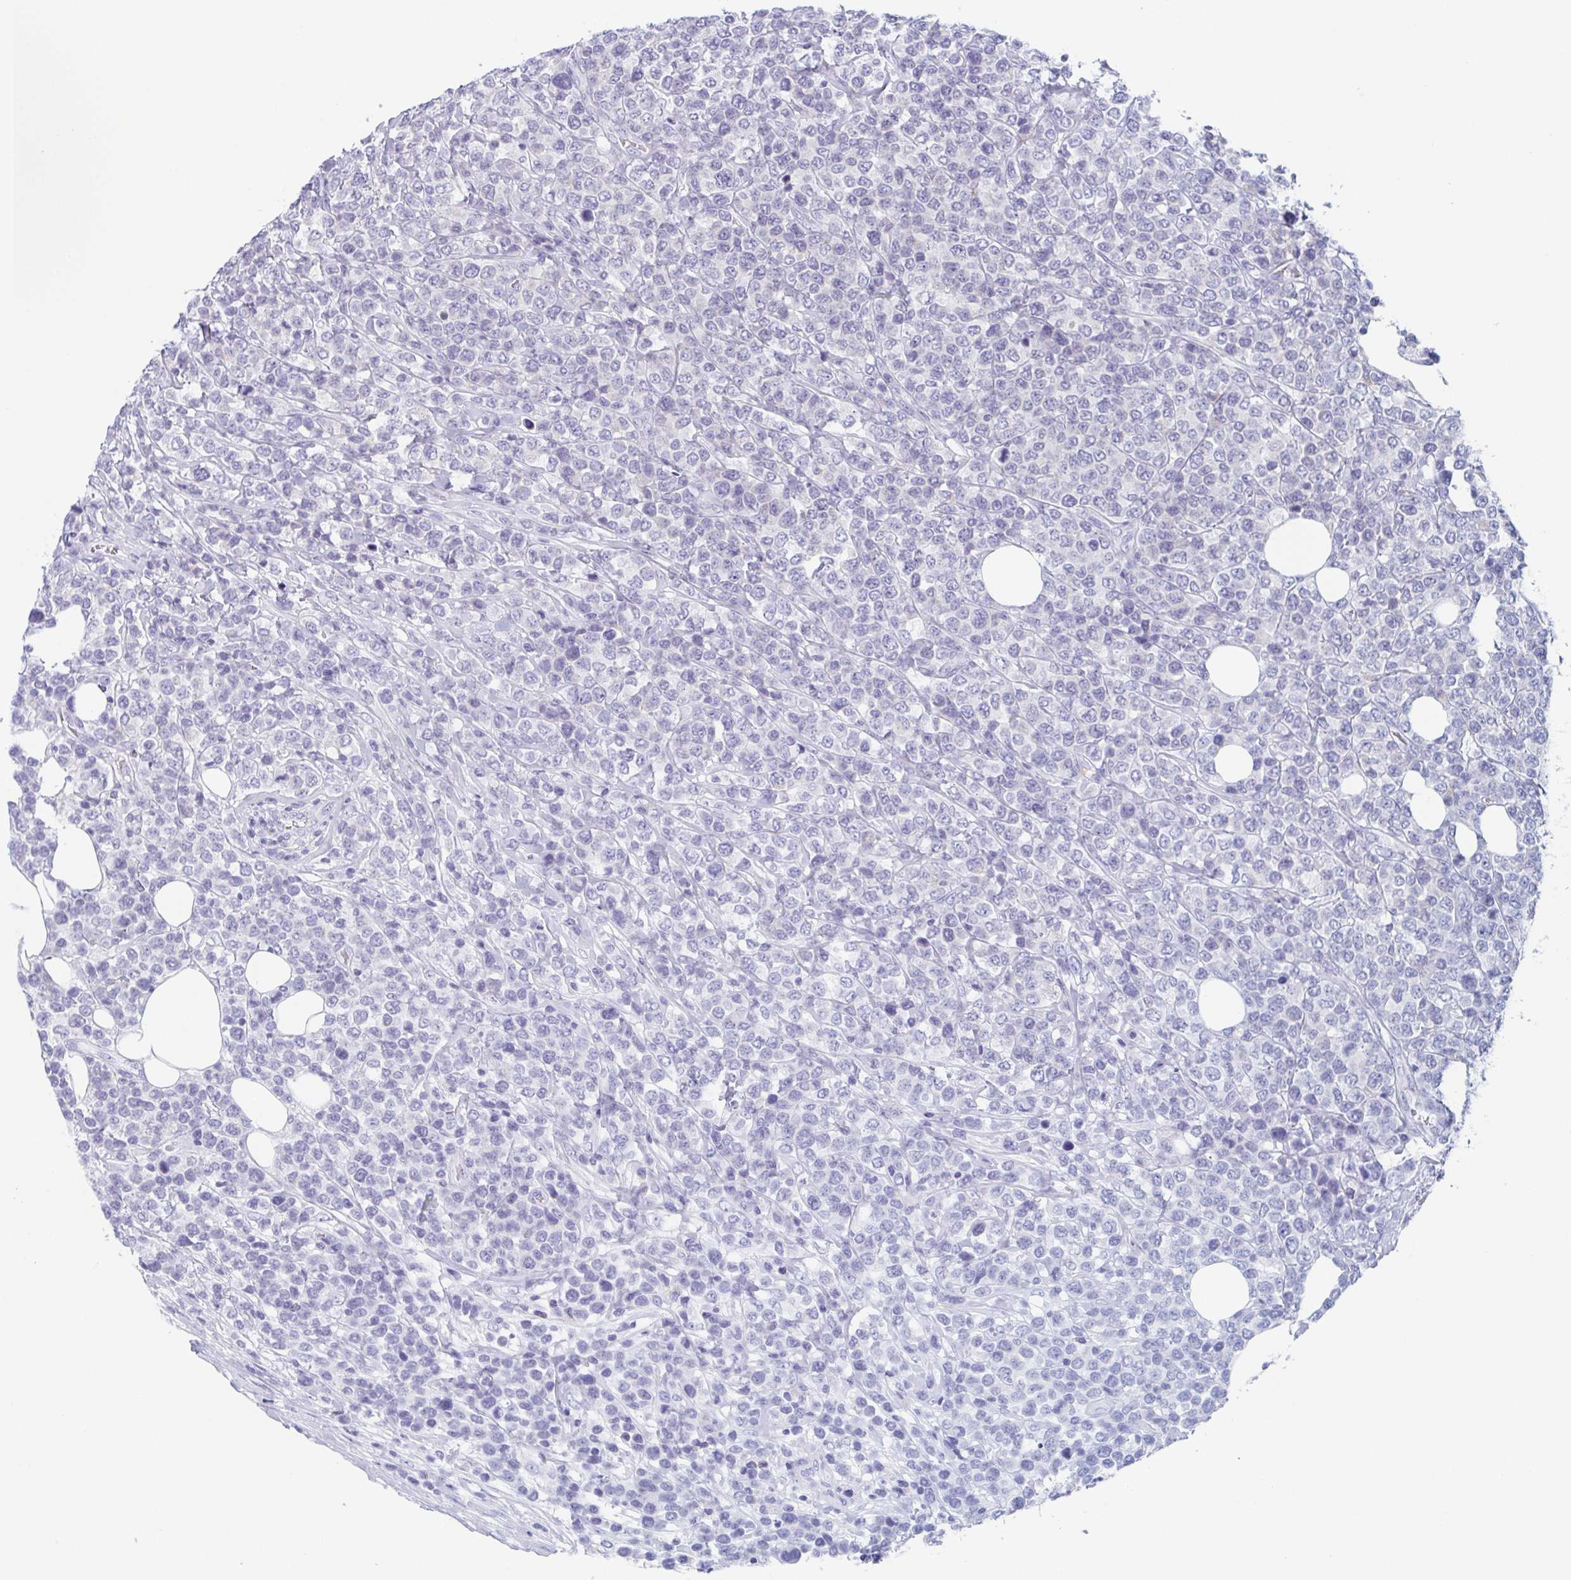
{"staining": {"intensity": "negative", "quantity": "none", "location": "none"}, "tissue": "lymphoma", "cell_type": "Tumor cells", "image_type": "cancer", "snomed": [{"axis": "morphology", "description": "Malignant lymphoma, non-Hodgkin's type, High grade"}, {"axis": "topography", "description": "Soft tissue"}], "caption": "Lymphoma was stained to show a protein in brown. There is no significant expression in tumor cells.", "gene": "LYRM2", "patient": {"sex": "female", "age": 56}}